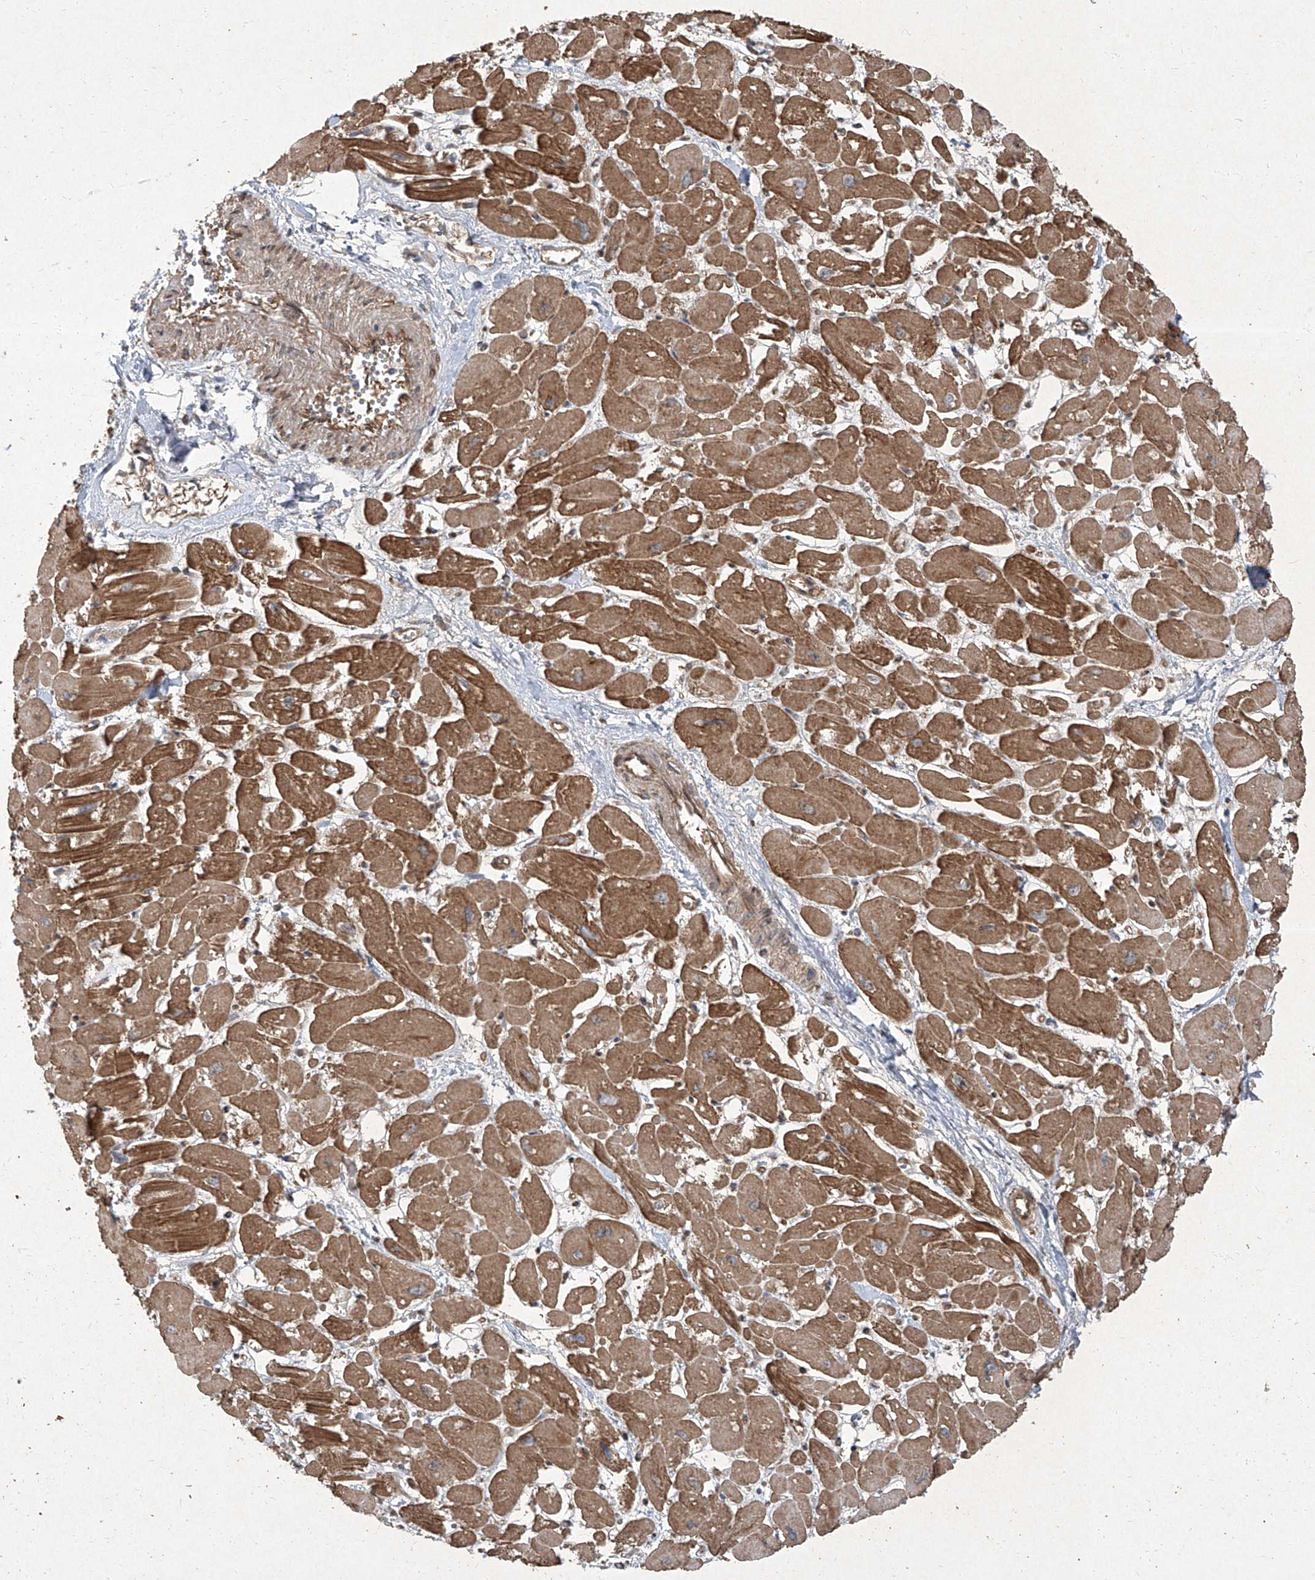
{"staining": {"intensity": "moderate", "quantity": ">75%", "location": "cytoplasmic/membranous"}, "tissue": "heart muscle", "cell_type": "Cardiomyocytes", "image_type": "normal", "snomed": [{"axis": "morphology", "description": "Normal tissue, NOS"}, {"axis": "topography", "description": "Heart"}], "caption": "Heart muscle stained for a protein (brown) exhibits moderate cytoplasmic/membranous positive staining in about >75% of cardiomyocytes.", "gene": "CCN1", "patient": {"sex": "male", "age": 54}}